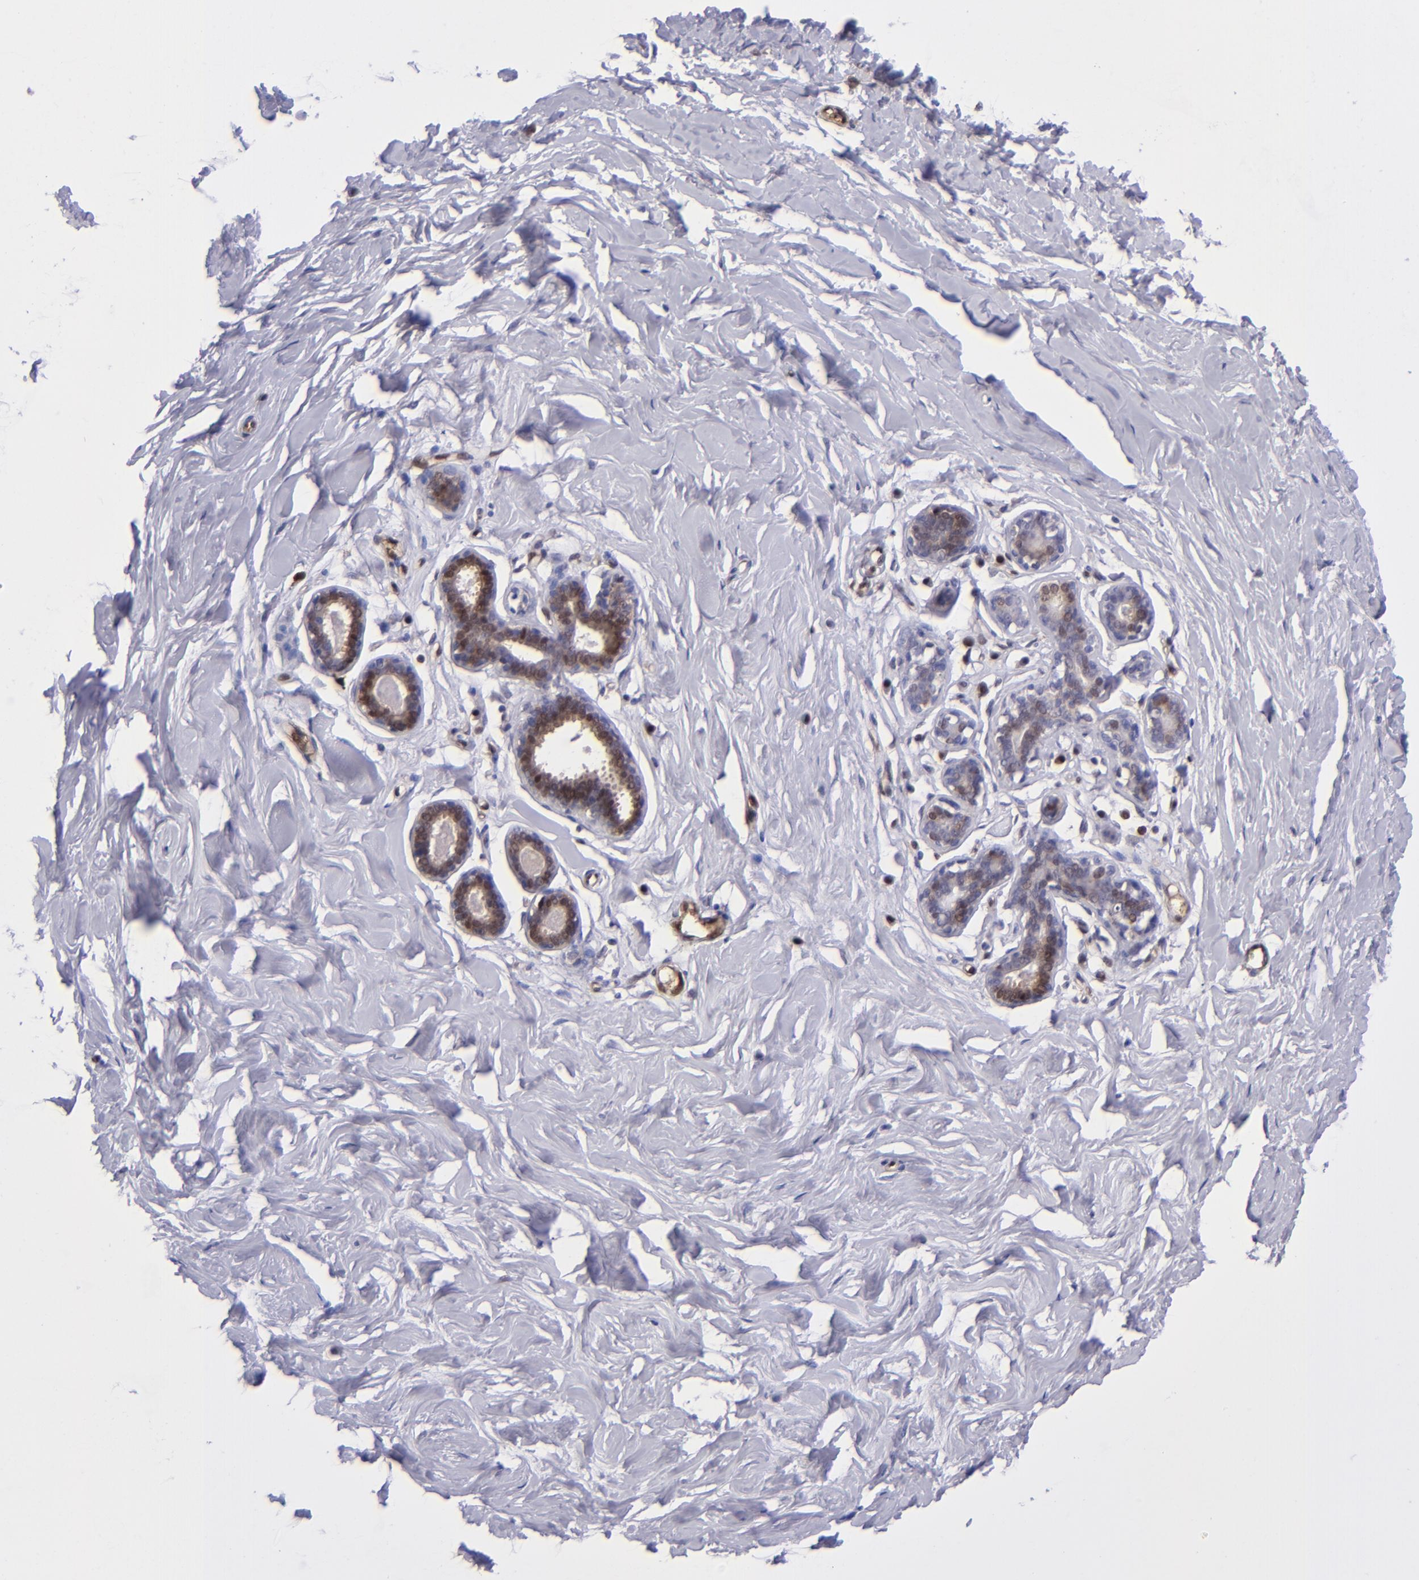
{"staining": {"intensity": "negative", "quantity": "none", "location": "none"}, "tissue": "breast", "cell_type": "Adipocytes", "image_type": "normal", "snomed": [{"axis": "morphology", "description": "Normal tissue, NOS"}, {"axis": "topography", "description": "Breast"}], "caption": "This is a histopathology image of IHC staining of benign breast, which shows no staining in adipocytes. (Immunohistochemistry, brightfield microscopy, high magnification).", "gene": "TYMP", "patient": {"sex": "female", "age": 23}}